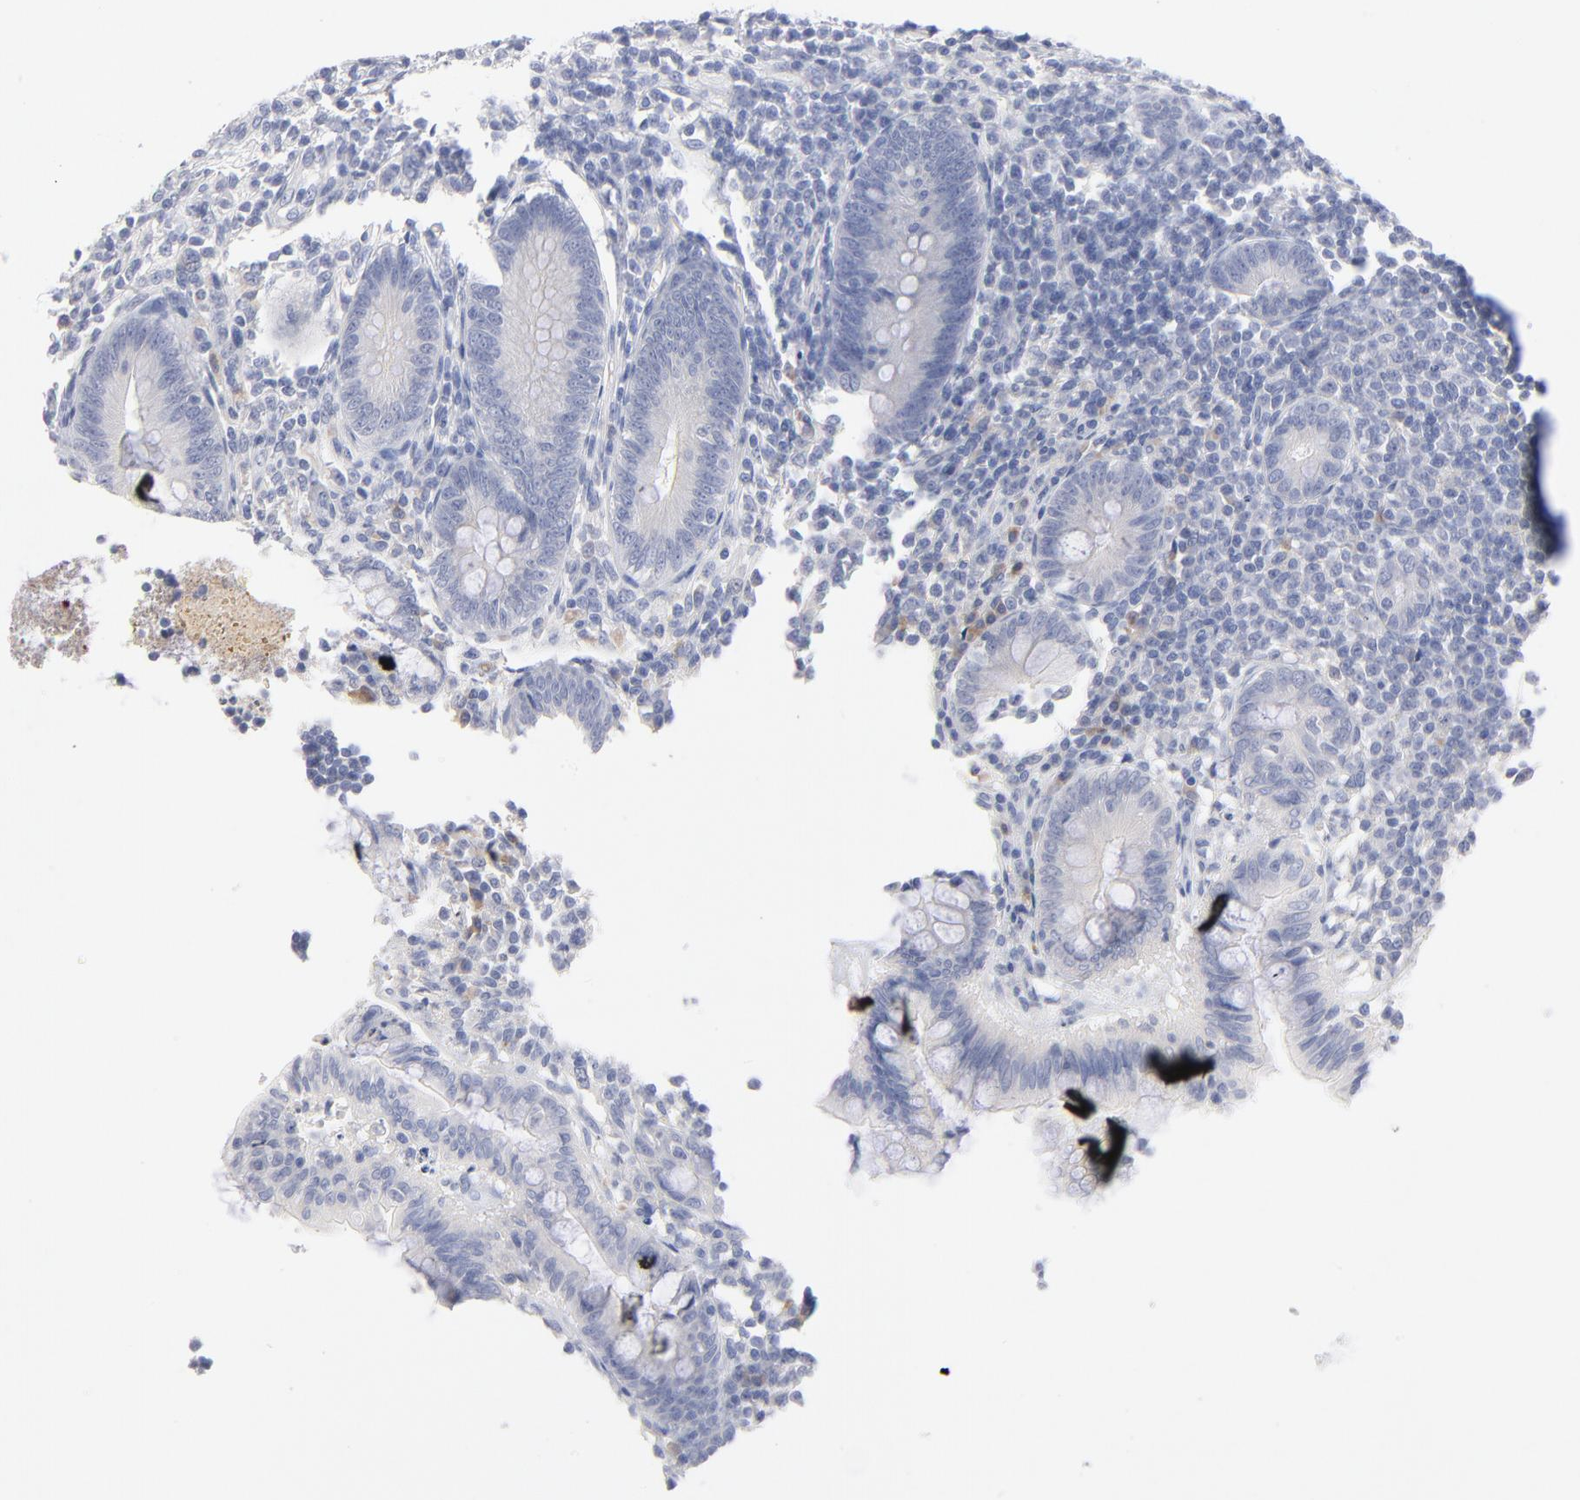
{"staining": {"intensity": "negative", "quantity": "none", "location": "none"}, "tissue": "appendix", "cell_type": "Glandular cells", "image_type": "normal", "snomed": [{"axis": "morphology", "description": "Normal tissue, NOS"}, {"axis": "topography", "description": "Appendix"}], "caption": "Immunohistochemistry (IHC) photomicrograph of unremarkable appendix: human appendix stained with DAB exhibits no significant protein expression in glandular cells. (DAB (3,3'-diaminobenzidine) immunohistochemistry (IHC) with hematoxylin counter stain).", "gene": "F12", "patient": {"sex": "female", "age": 66}}